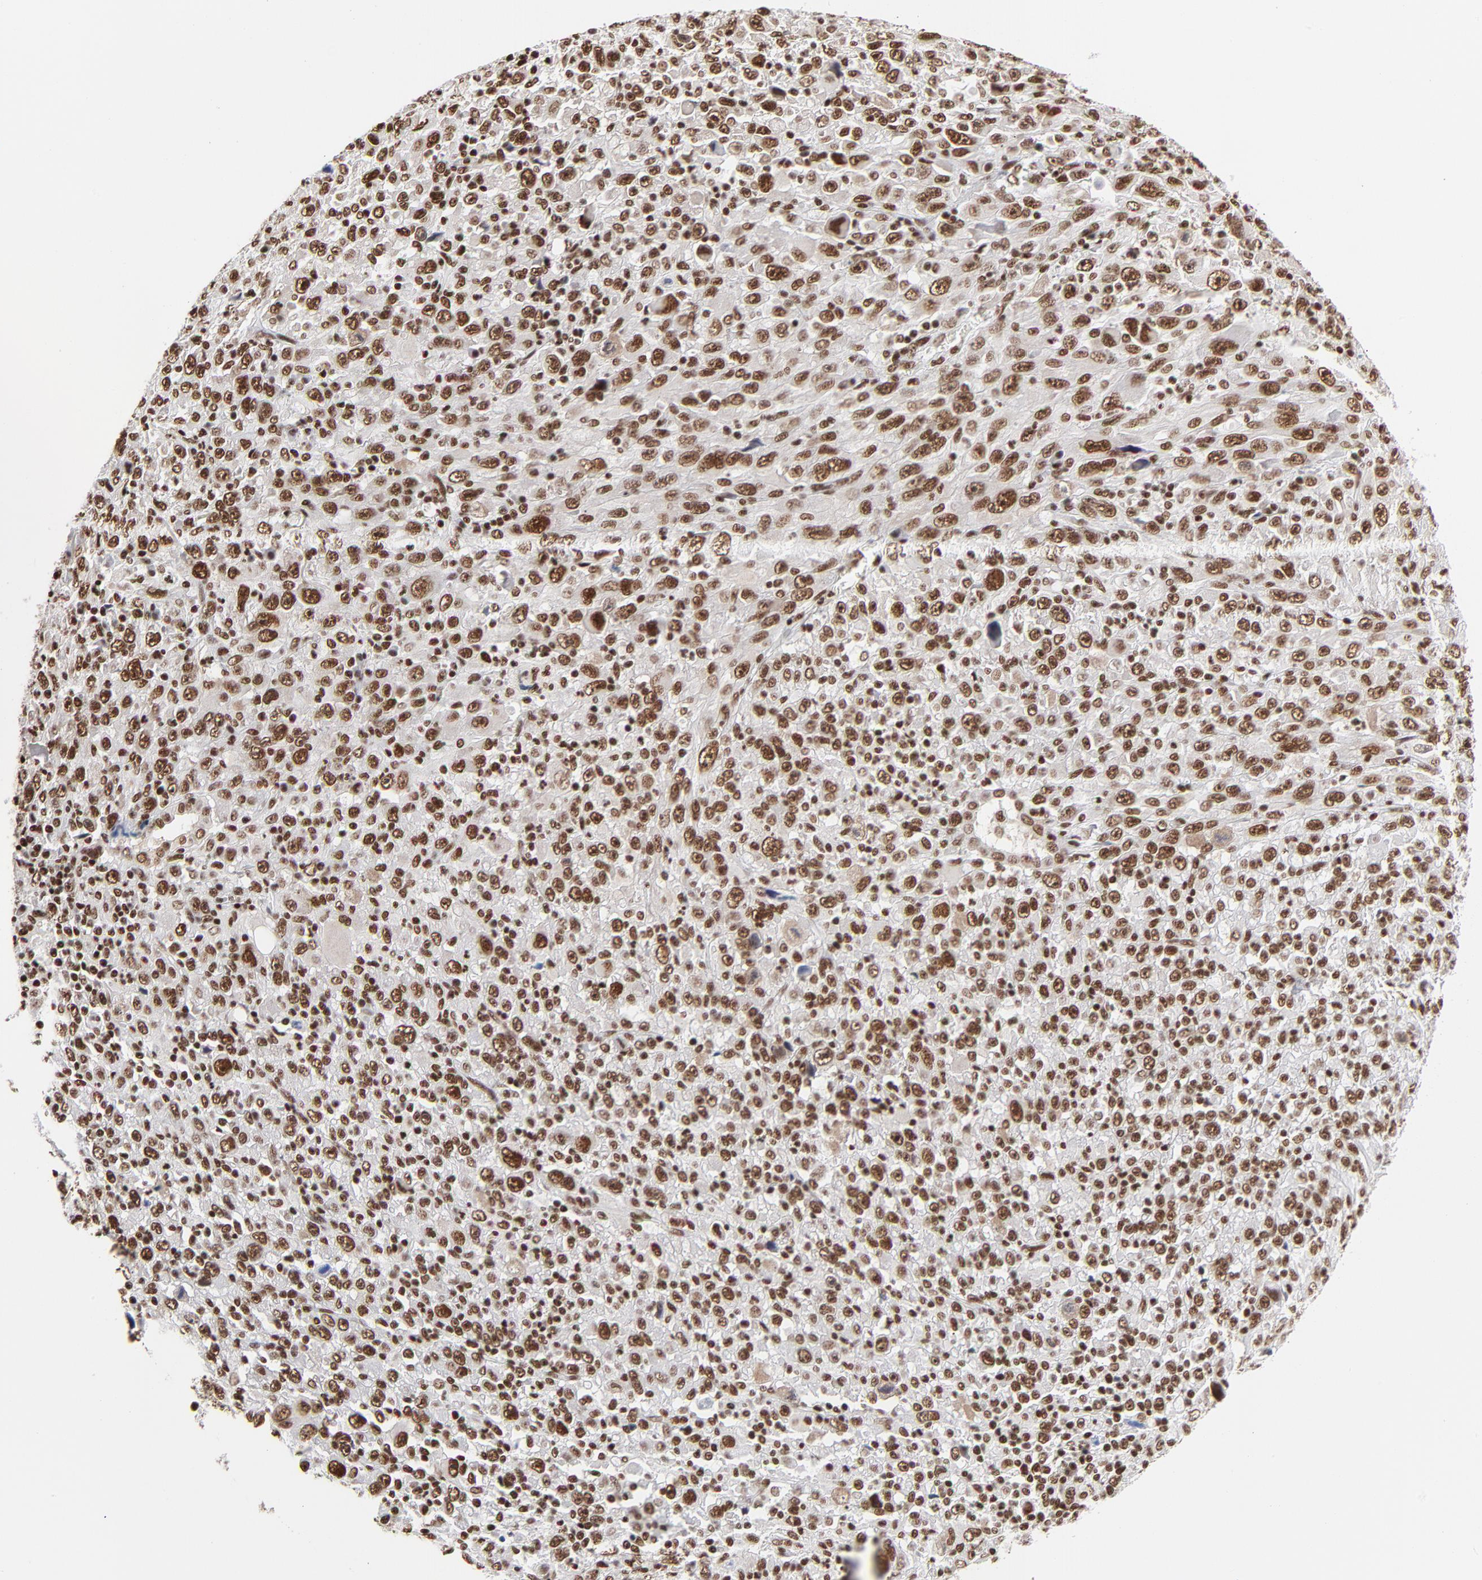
{"staining": {"intensity": "strong", "quantity": ">75%", "location": "nuclear"}, "tissue": "melanoma", "cell_type": "Tumor cells", "image_type": "cancer", "snomed": [{"axis": "morphology", "description": "Malignant melanoma, Metastatic site"}, {"axis": "topography", "description": "Skin"}], "caption": "Protein expression analysis of human malignant melanoma (metastatic site) reveals strong nuclear staining in about >75% of tumor cells. The staining was performed using DAB to visualize the protein expression in brown, while the nuclei were stained in blue with hematoxylin (Magnification: 20x).", "gene": "CREB1", "patient": {"sex": "female", "age": 56}}